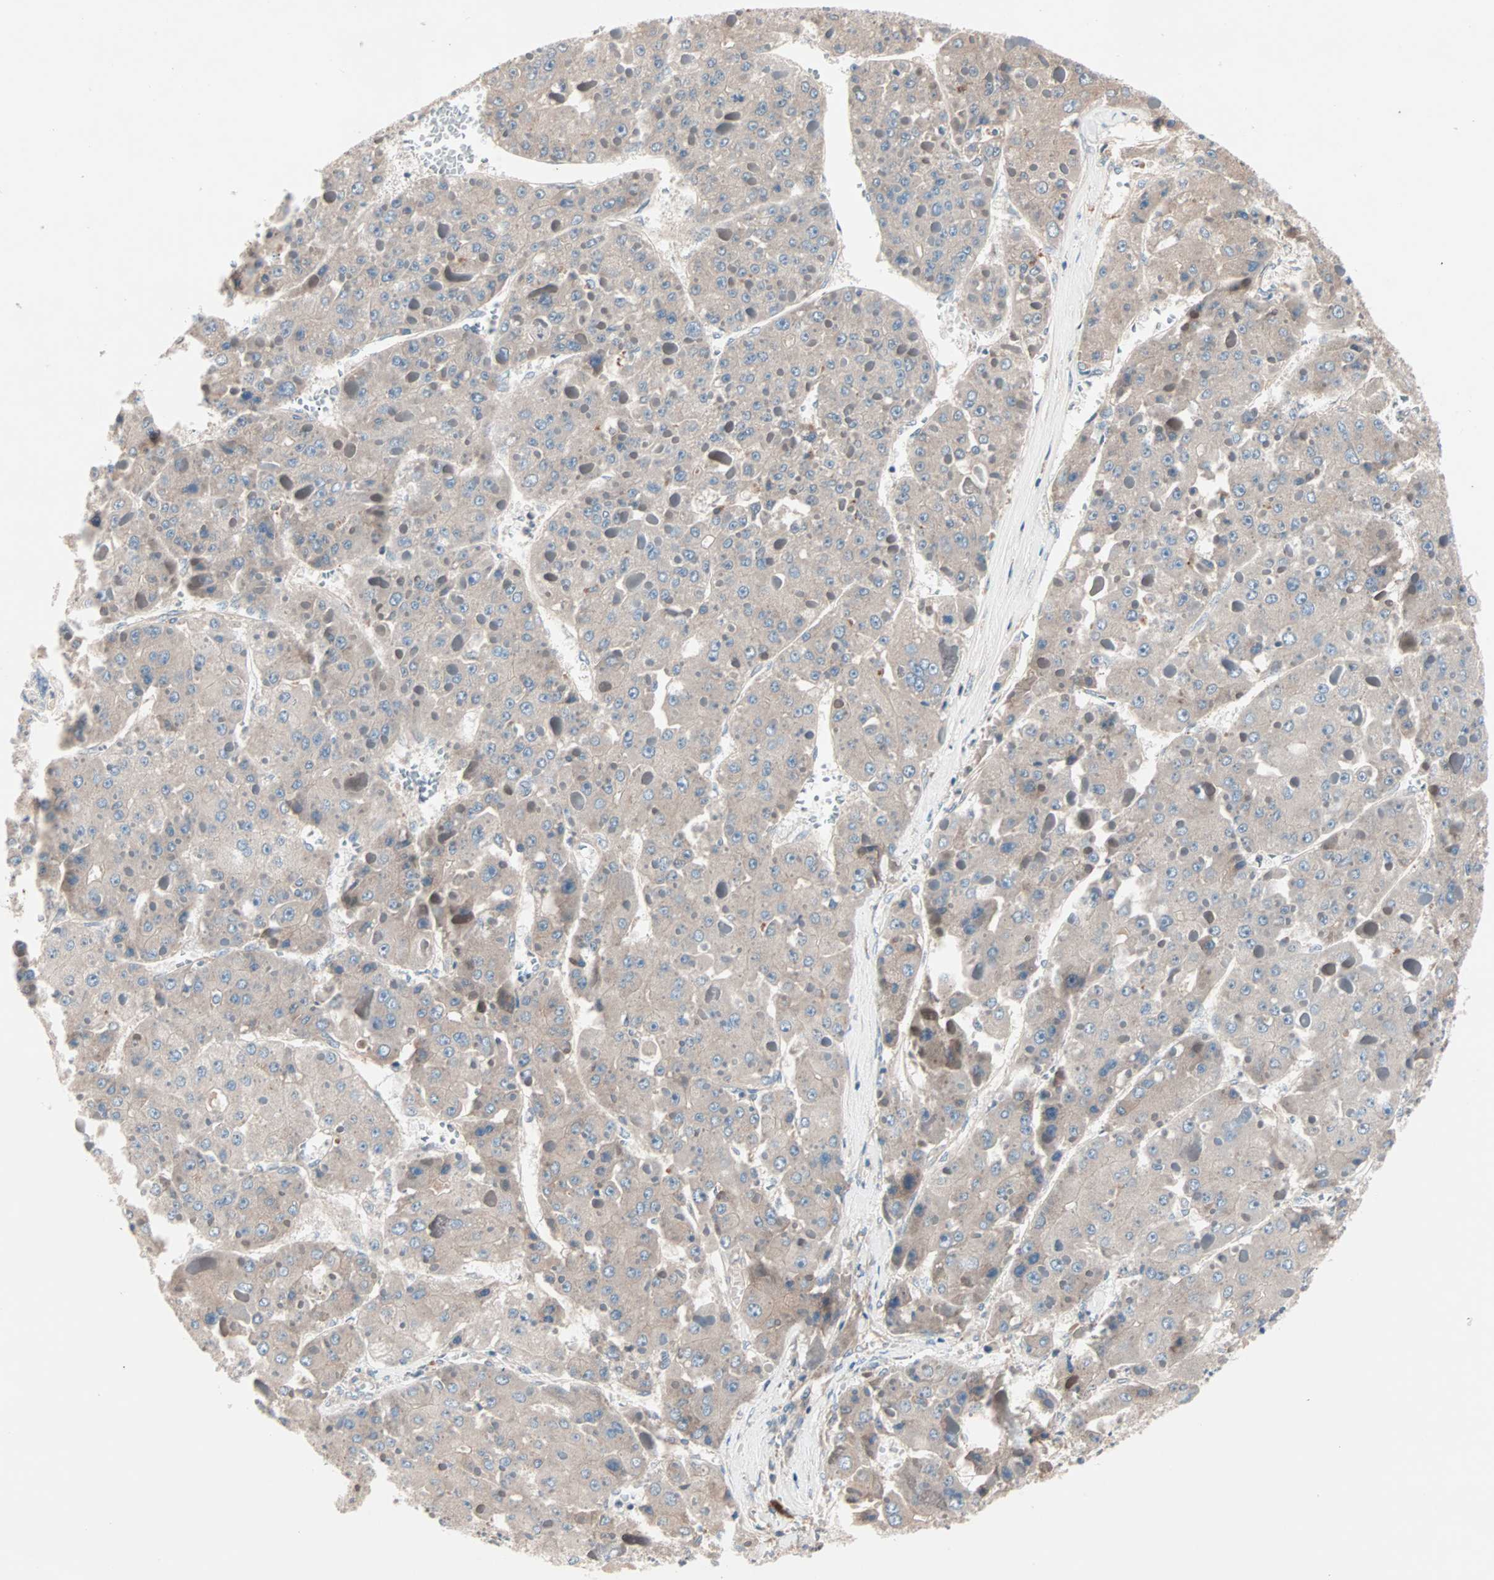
{"staining": {"intensity": "weak", "quantity": ">75%", "location": "cytoplasmic/membranous"}, "tissue": "liver cancer", "cell_type": "Tumor cells", "image_type": "cancer", "snomed": [{"axis": "morphology", "description": "Carcinoma, Hepatocellular, NOS"}, {"axis": "topography", "description": "Liver"}], "caption": "Immunohistochemistry (DAB) staining of human liver hepatocellular carcinoma reveals weak cytoplasmic/membranous protein expression in approximately >75% of tumor cells.", "gene": "CAD", "patient": {"sex": "female", "age": 73}}